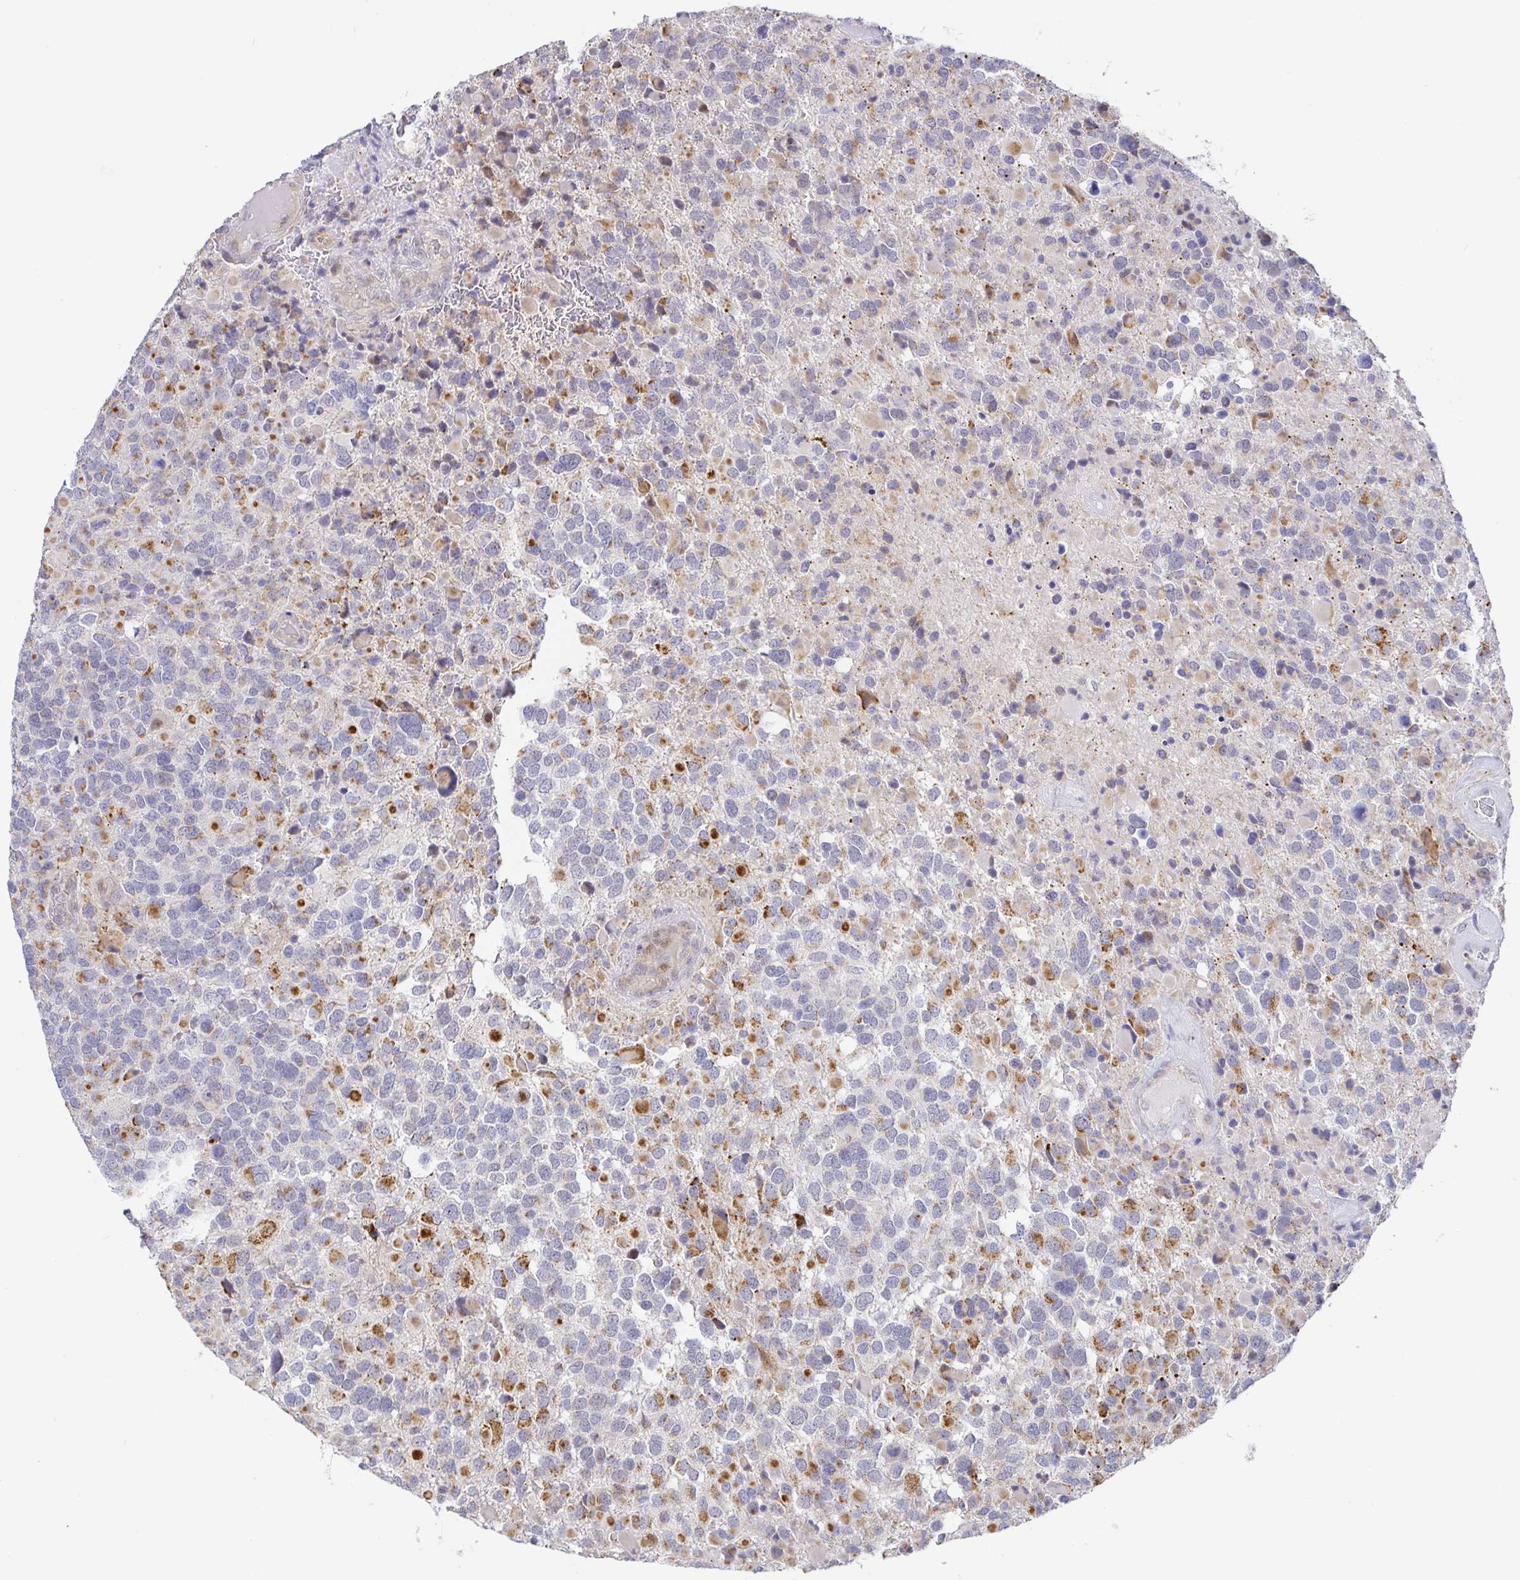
{"staining": {"intensity": "negative", "quantity": "none", "location": "none"}, "tissue": "glioma", "cell_type": "Tumor cells", "image_type": "cancer", "snomed": [{"axis": "morphology", "description": "Glioma, malignant, High grade"}, {"axis": "topography", "description": "Brain"}], "caption": "An IHC photomicrograph of glioma is shown. There is no staining in tumor cells of glioma.", "gene": "CIT", "patient": {"sex": "female", "age": 40}}